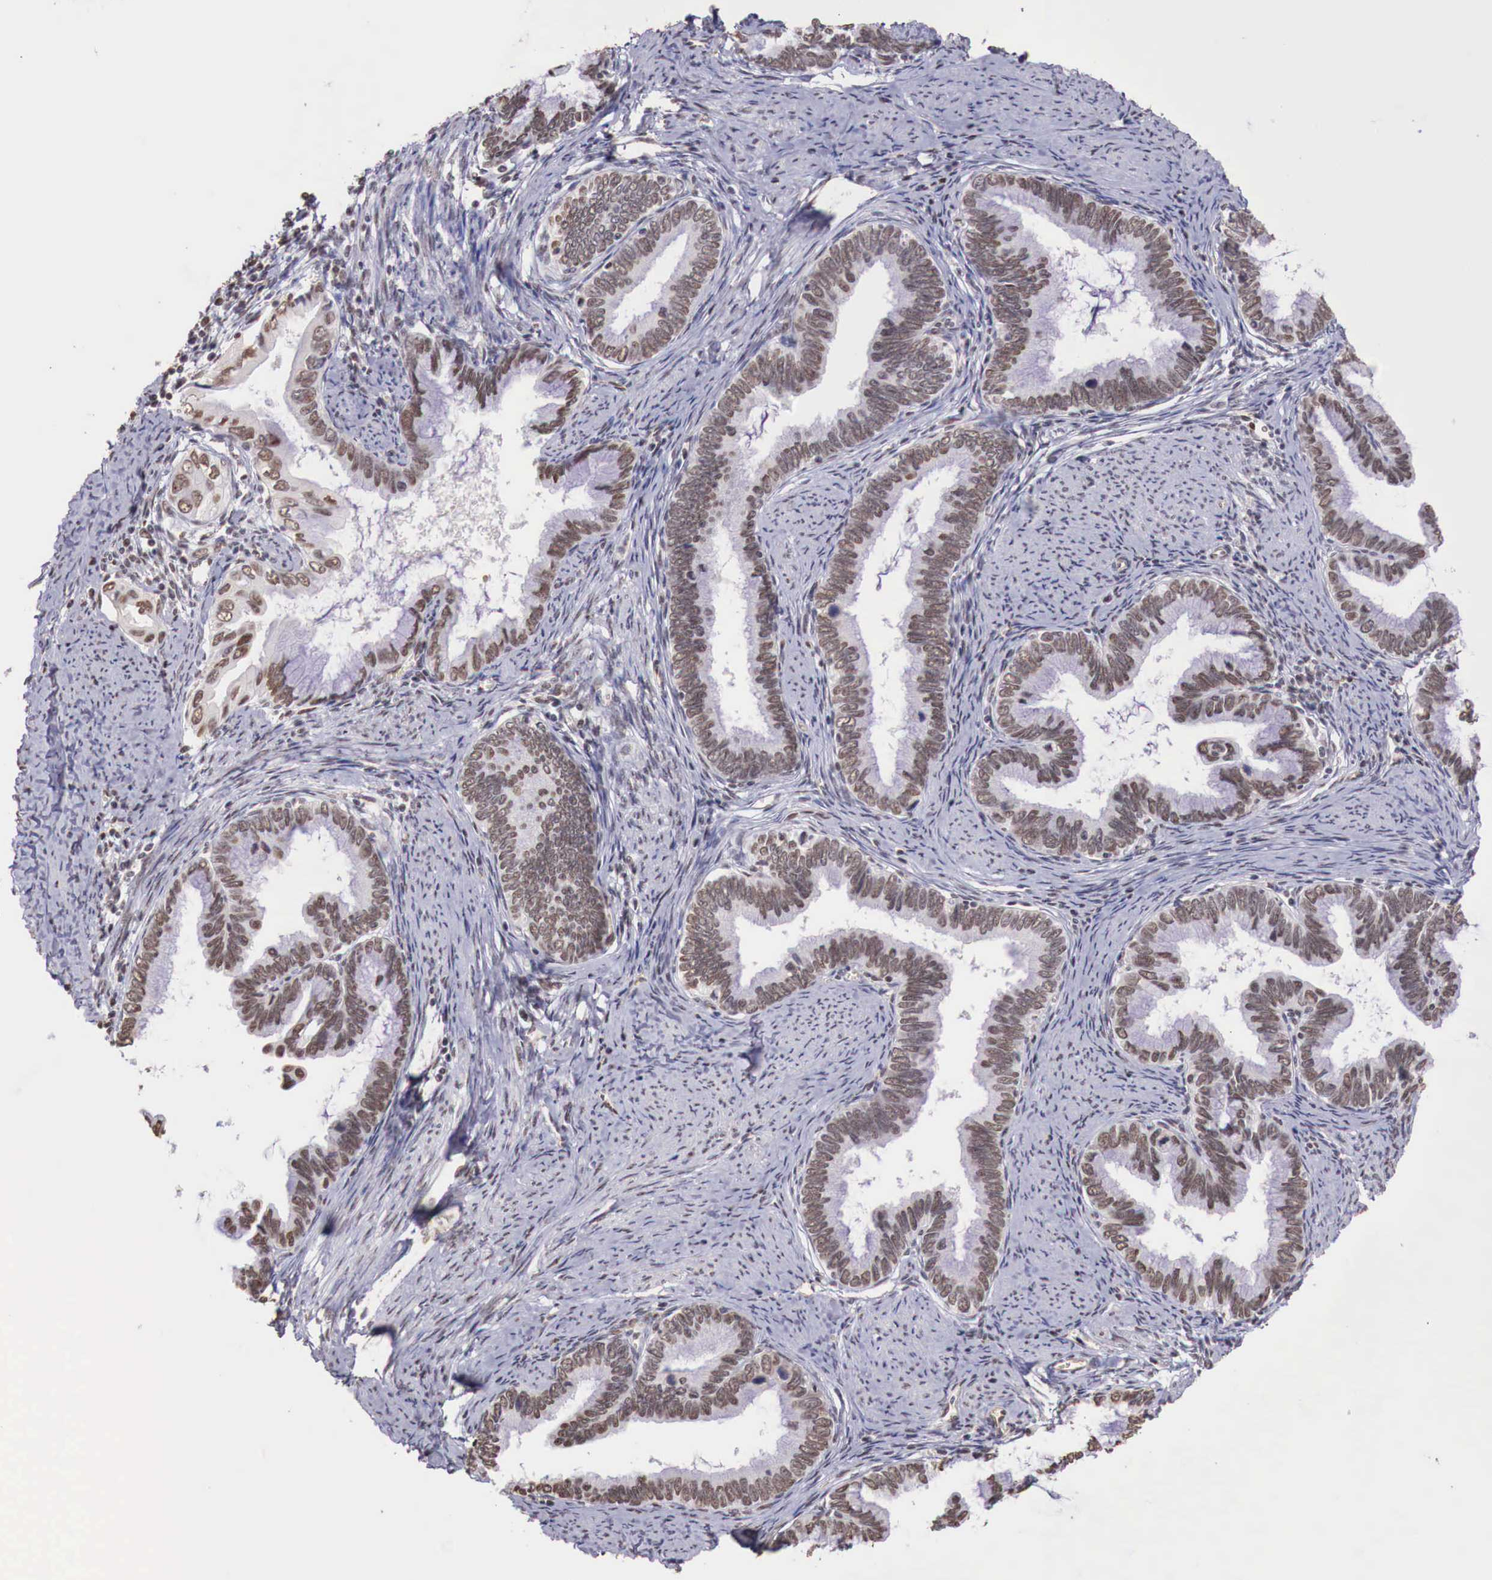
{"staining": {"intensity": "moderate", "quantity": ">75%", "location": "nuclear"}, "tissue": "cervical cancer", "cell_type": "Tumor cells", "image_type": "cancer", "snomed": [{"axis": "morphology", "description": "Adenocarcinoma, NOS"}, {"axis": "topography", "description": "Cervix"}], "caption": "Protein expression analysis of human cervical adenocarcinoma reveals moderate nuclear staining in approximately >75% of tumor cells. Immunohistochemistry stains the protein in brown and the nuclei are stained blue.", "gene": "FOXP2", "patient": {"sex": "female", "age": 49}}